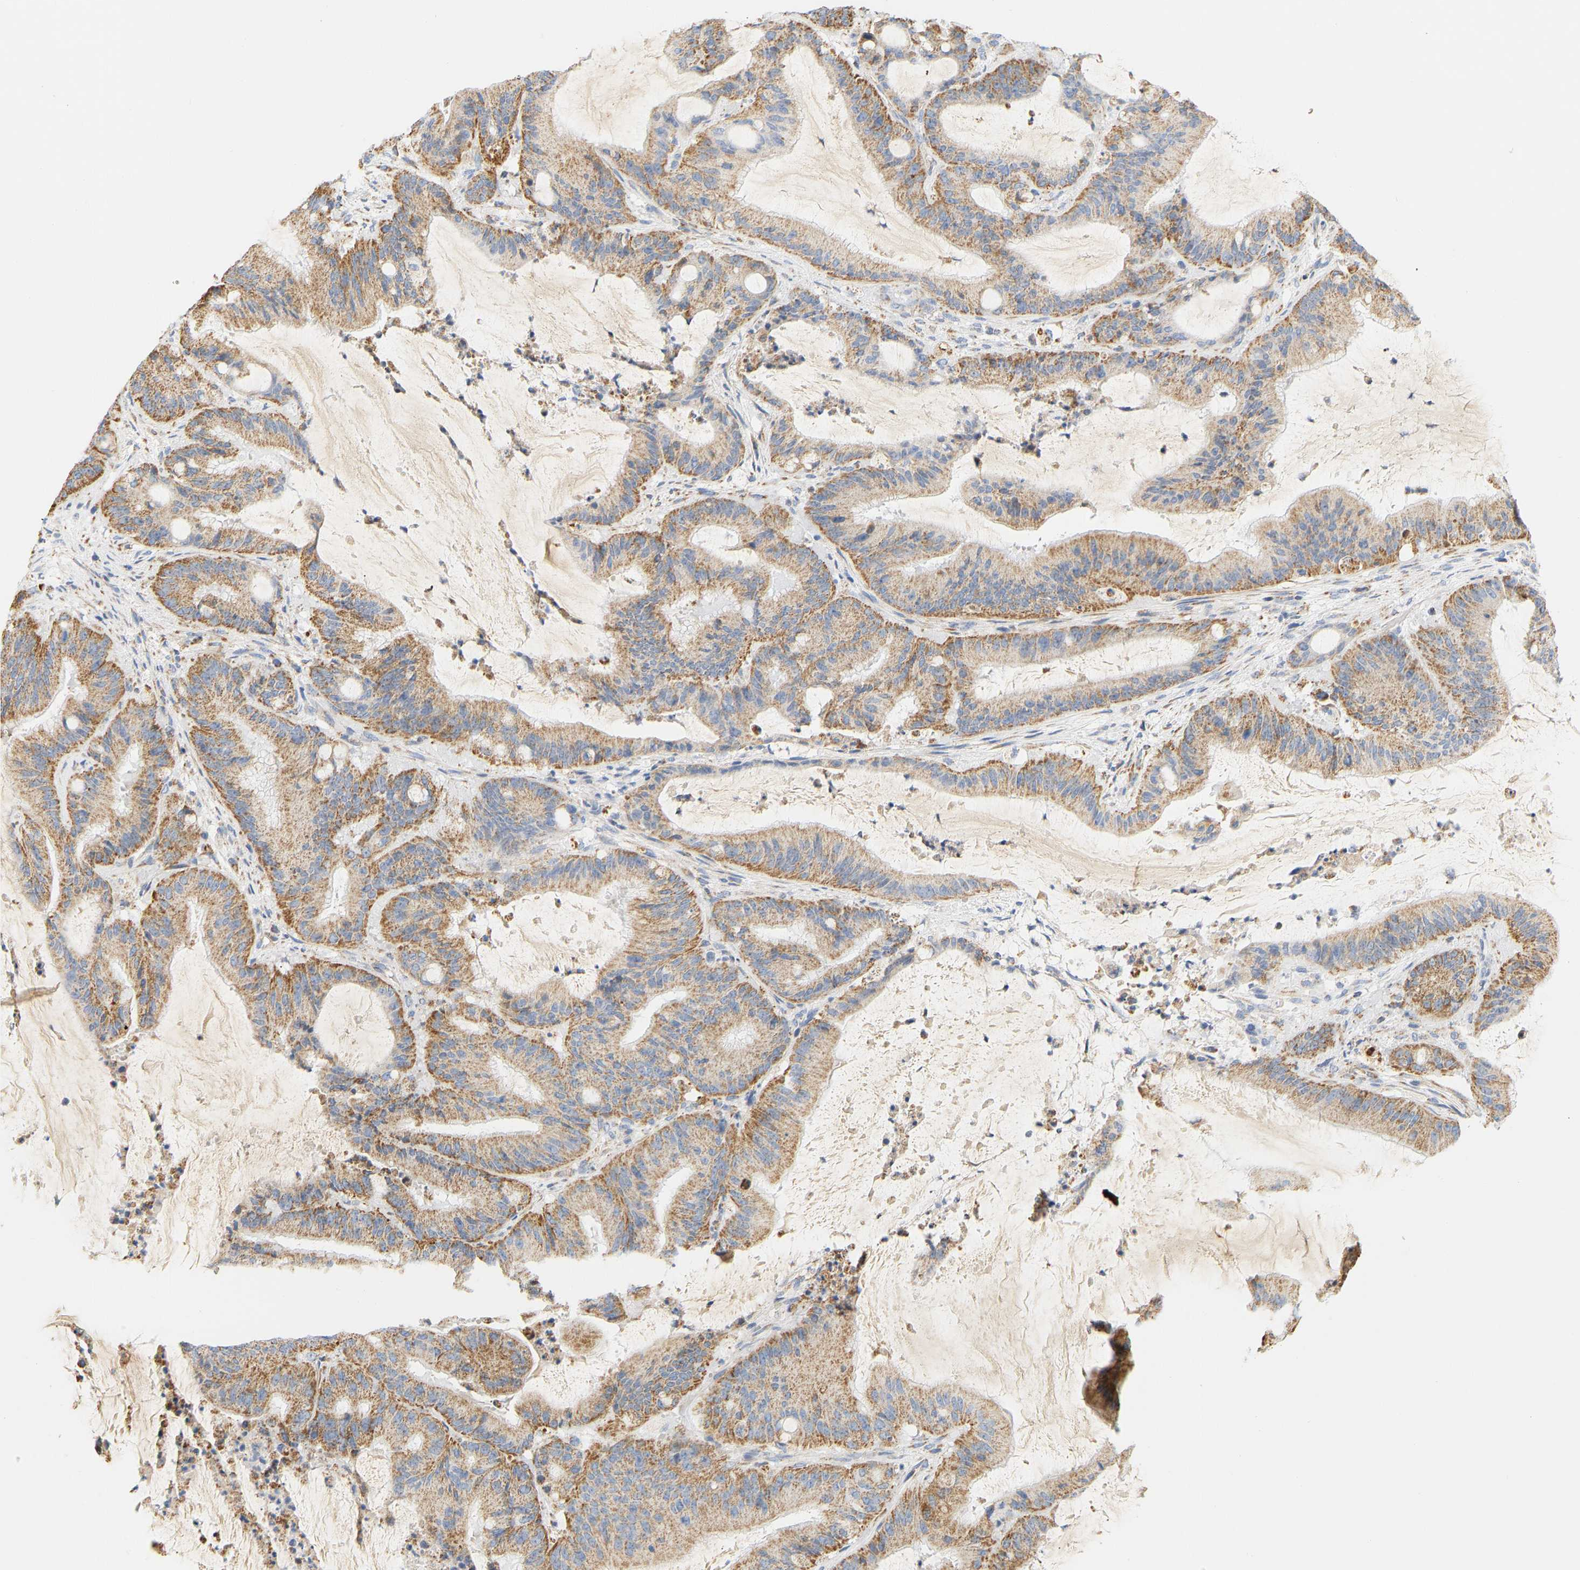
{"staining": {"intensity": "moderate", "quantity": ">75%", "location": "cytoplasmic/membranous"}, "tissue": "liver cancer", "cell_type": "Tumor cells", "image_type": "cancer", "snomed": [{"axis": "morphology", "description": "Normal tissue, NOS"}, {"axis": "morphology", "description": "Cholangiocarcinoma"}, {"axis": "topography", "description": "Liver"}, {"axis": "topography", "description": "Peripheral nerve tissue"}], "caption": "Immunohistochemical staining of cholangiocarcinoma (liver) displays medium levels of moderate cytoplasmic/membranous staining in approximately >75% of tumor cells.", "gene": "GRPEL2", "patient": {"sex": "female", "age": 73}}